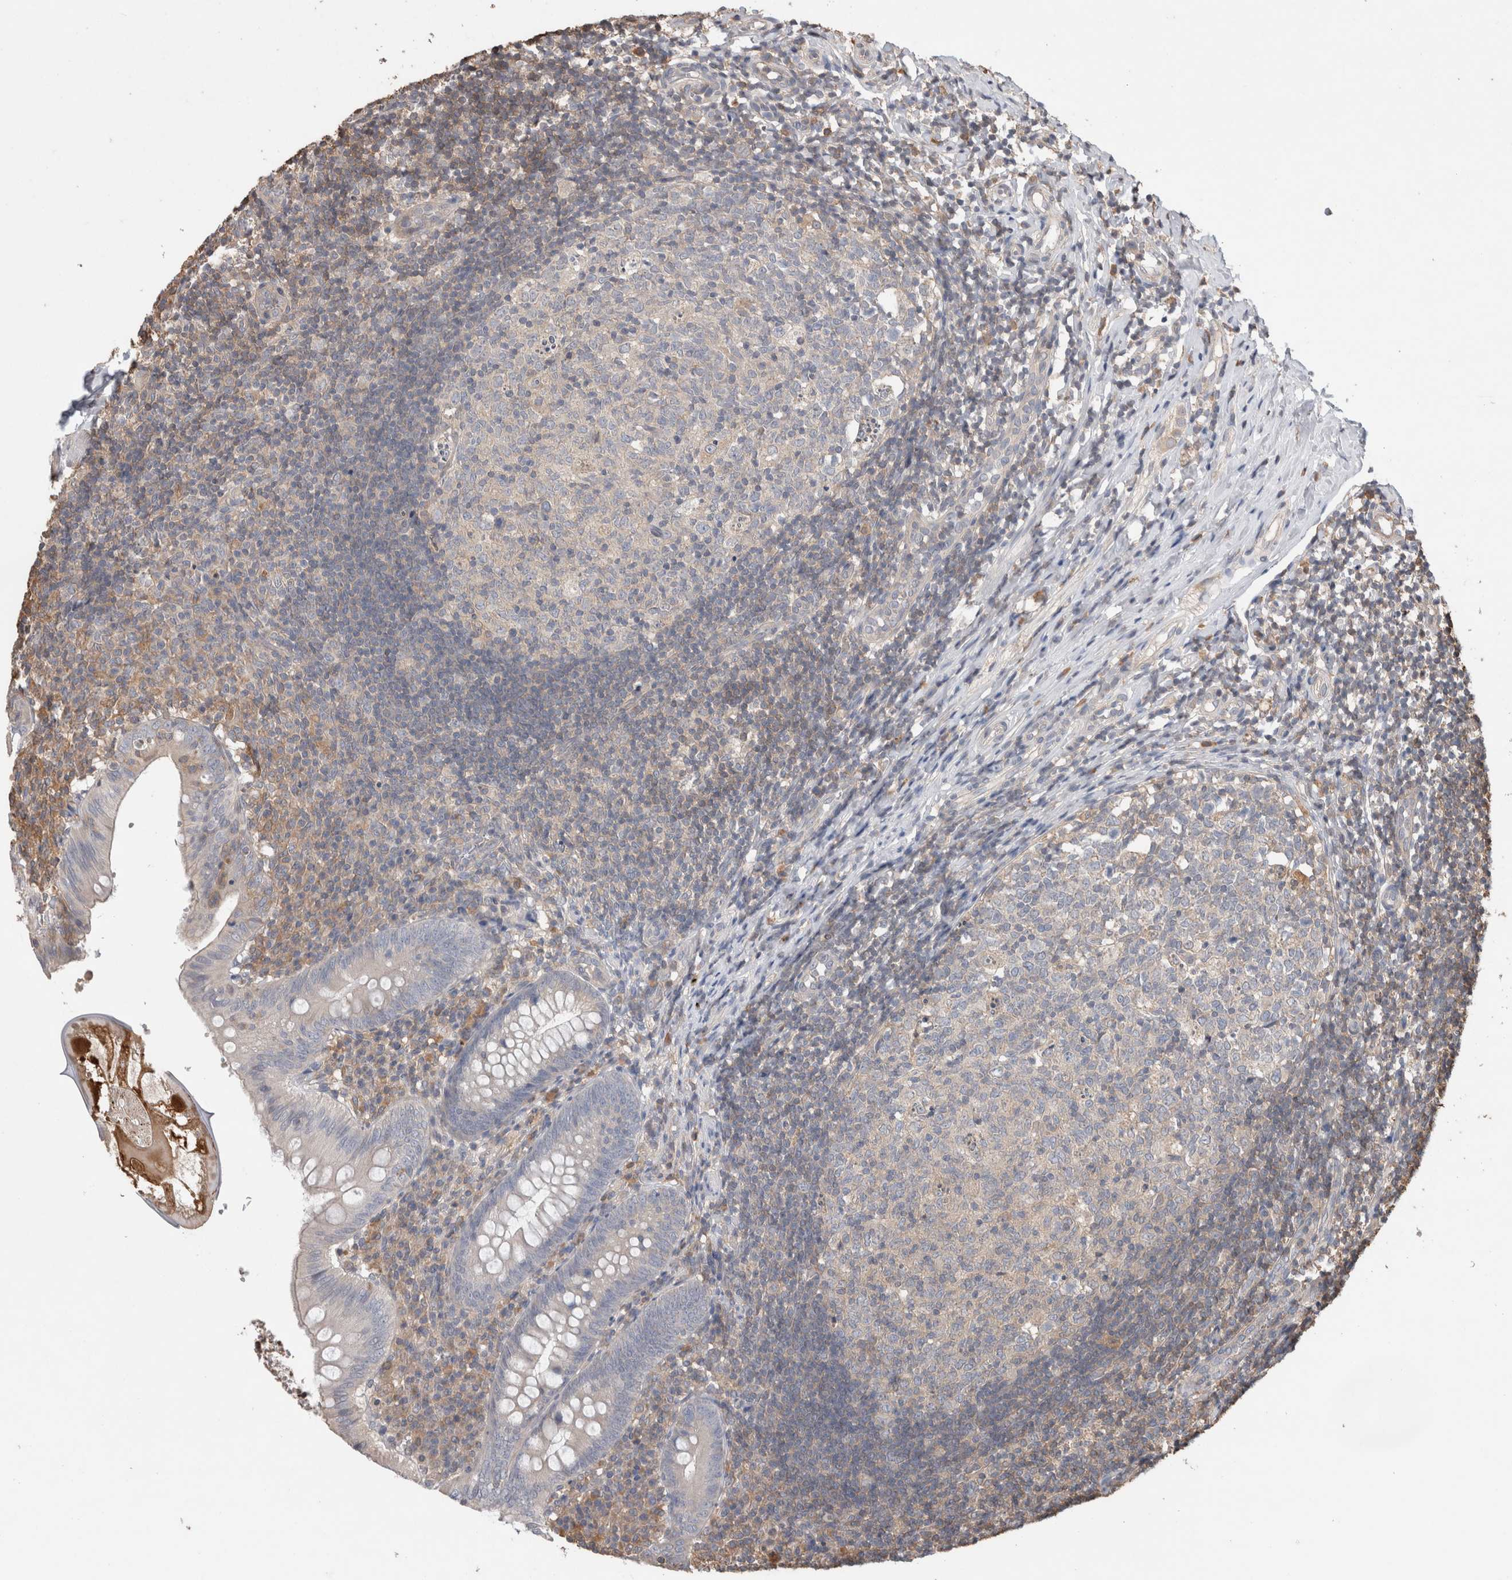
{"staining": {"intensity": "weak", "quantity": "<25%", "location": "cytoplasmic/membranous"}, "tissue": "appendix", "cell_type": "Glandular cells", "image_type": "normal", "snomed": [{"axis": "morphology", "description": "Normal tissue, NOS"}, {"axis": "topography", "description": "Appendix"}], "caption": "This photomicrograph is of unremarkable appendix stained with IHC to label a protein in brown with the nuclei are counter-stained blue. There is no positivity in glandular cells. (Brightfield microscopy of DAB immunohistochemistry at high magnification).", "gene": "TRIM5", "patient": {"sex": "male", "age": 8}}